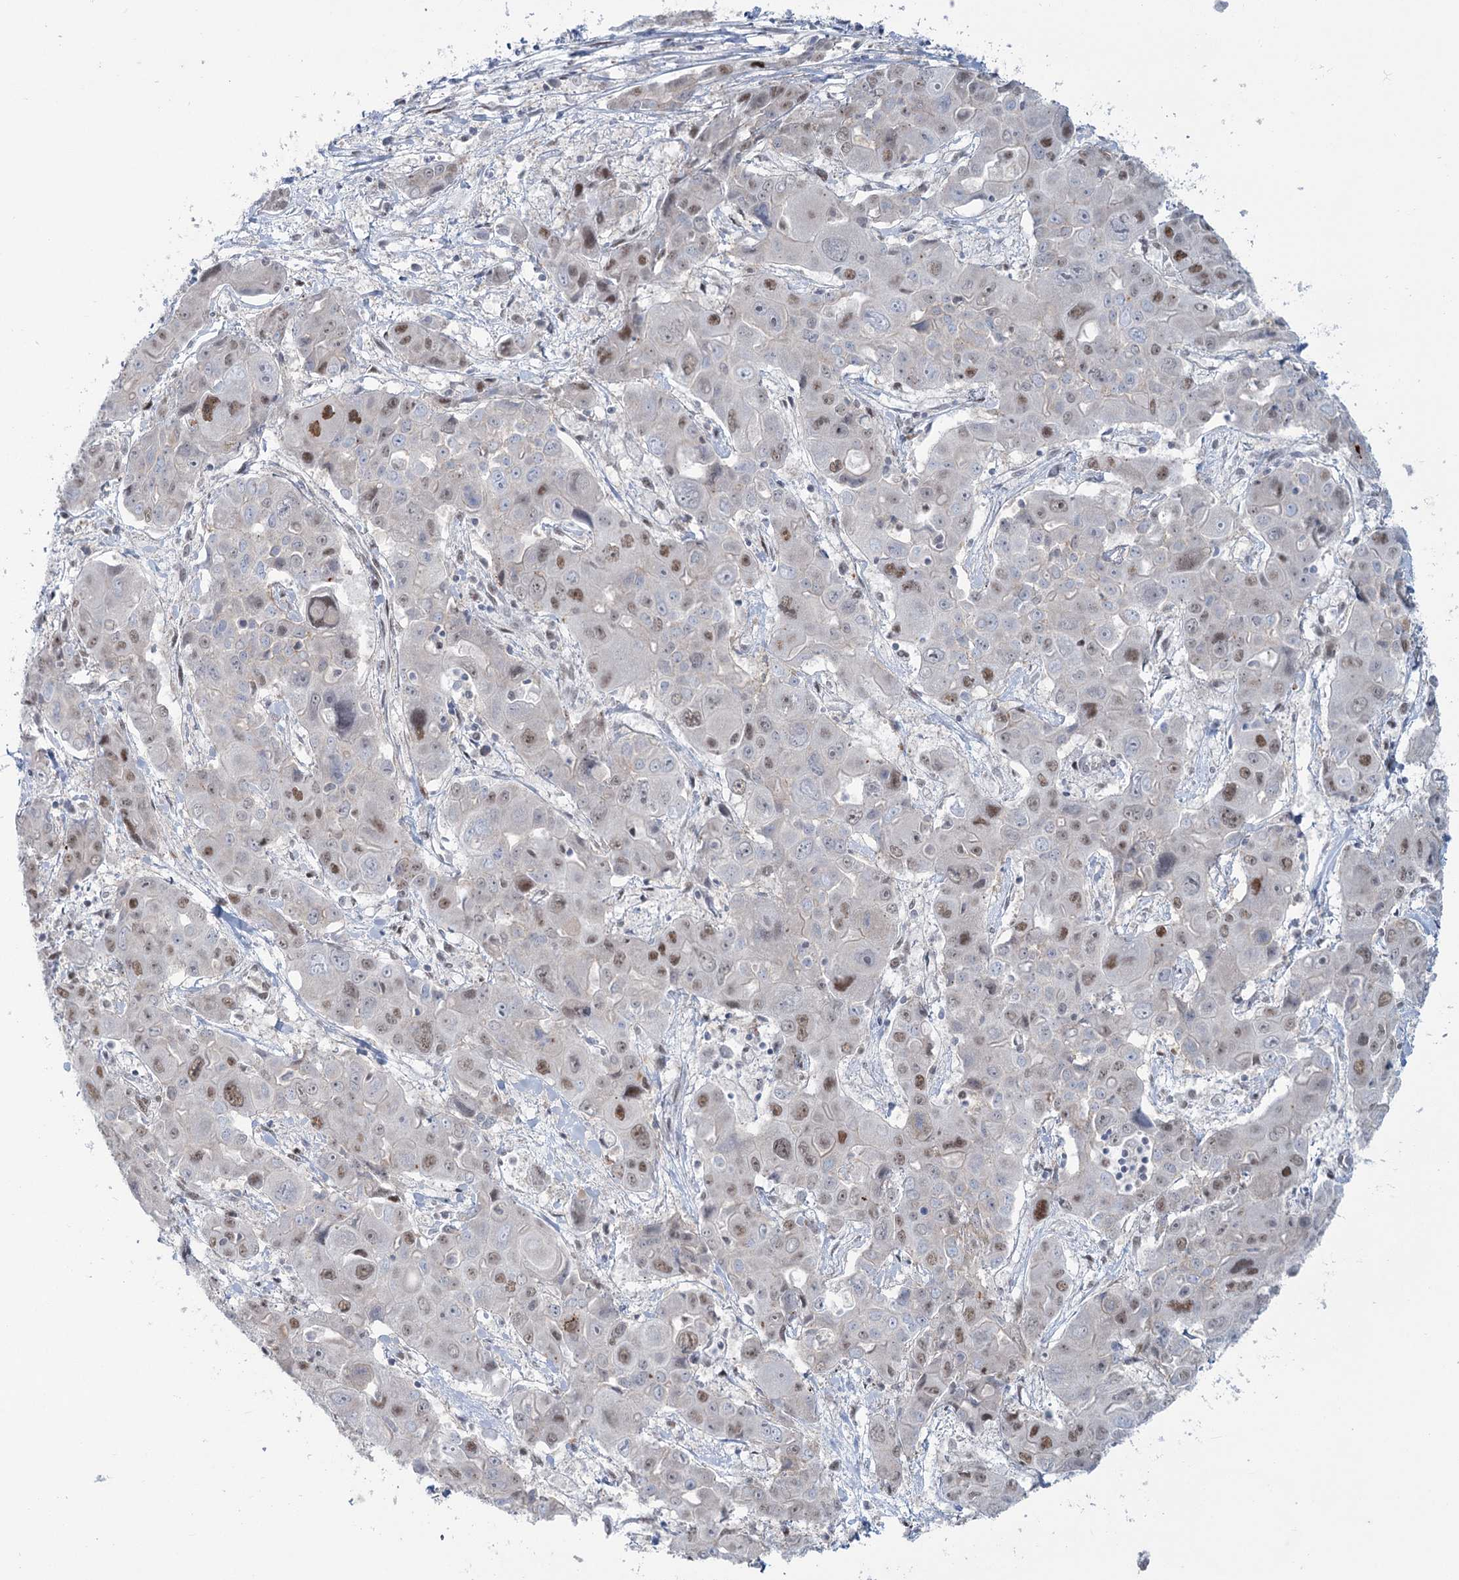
{"staining": {"intensity": "moderate", "quantity": "<25%", "location": "nuclear"}, "tissue": "liver cancer", "cell_type": "Tumor cells", "image_type": "cancer", "snomed": [{"axis": "morphology", "description": "Cholangiocarcinoma"}, {"axis": "topography", "description": "Liver"}], "caption": "Liver cancer (cholangiocarcinoma) was stained to show a protein in brown. There is low levels of moderate nuclear positivity in about <25% of tumor cells. (DAB (3,3'-diaminobenzidine) = brown stain, brightfield microscopy at high magnification).", "gene": "MTG1", "patient": {"sex": "male", "age": 67}}